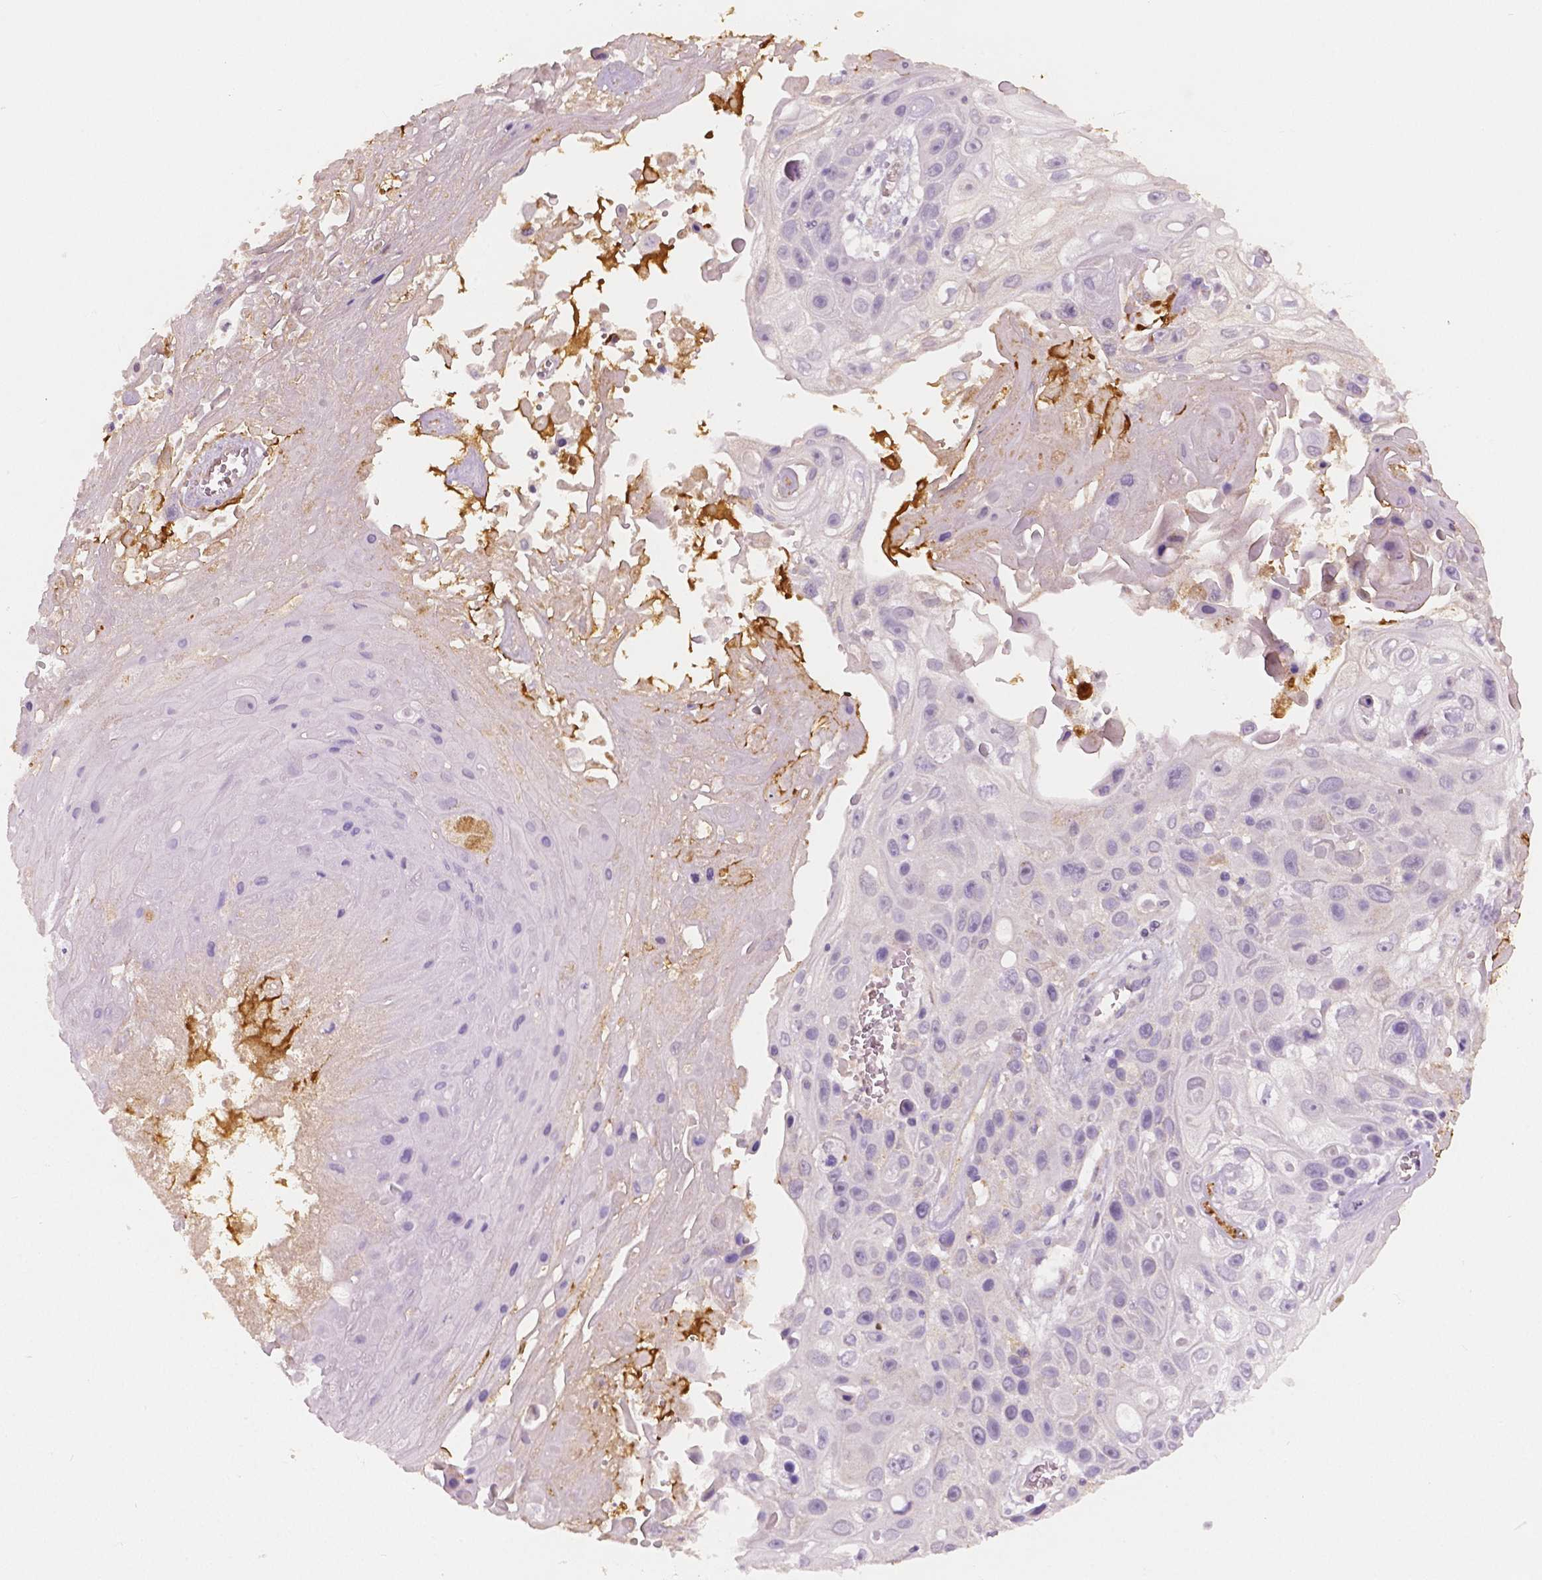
{"staining": {"intensity": "negative", "quantity": "none", "location": "none"}, "tissue": "skin cancer", "cell_type": "Tumor cells", "image_type": "cancer", "snomed": [{"axis": "morphology", "description": "Squamous cell carcinoma, NOS"}, {"axis": "topography", "description": "Skin"}], "caption": "IHC photomicrograph of squamous cell carcinoma (skin) stained for a protein (brown), which shows no staining in tumor cells.", "gene": "APOA4", "patient": {"sex": "male", "age": 82}}